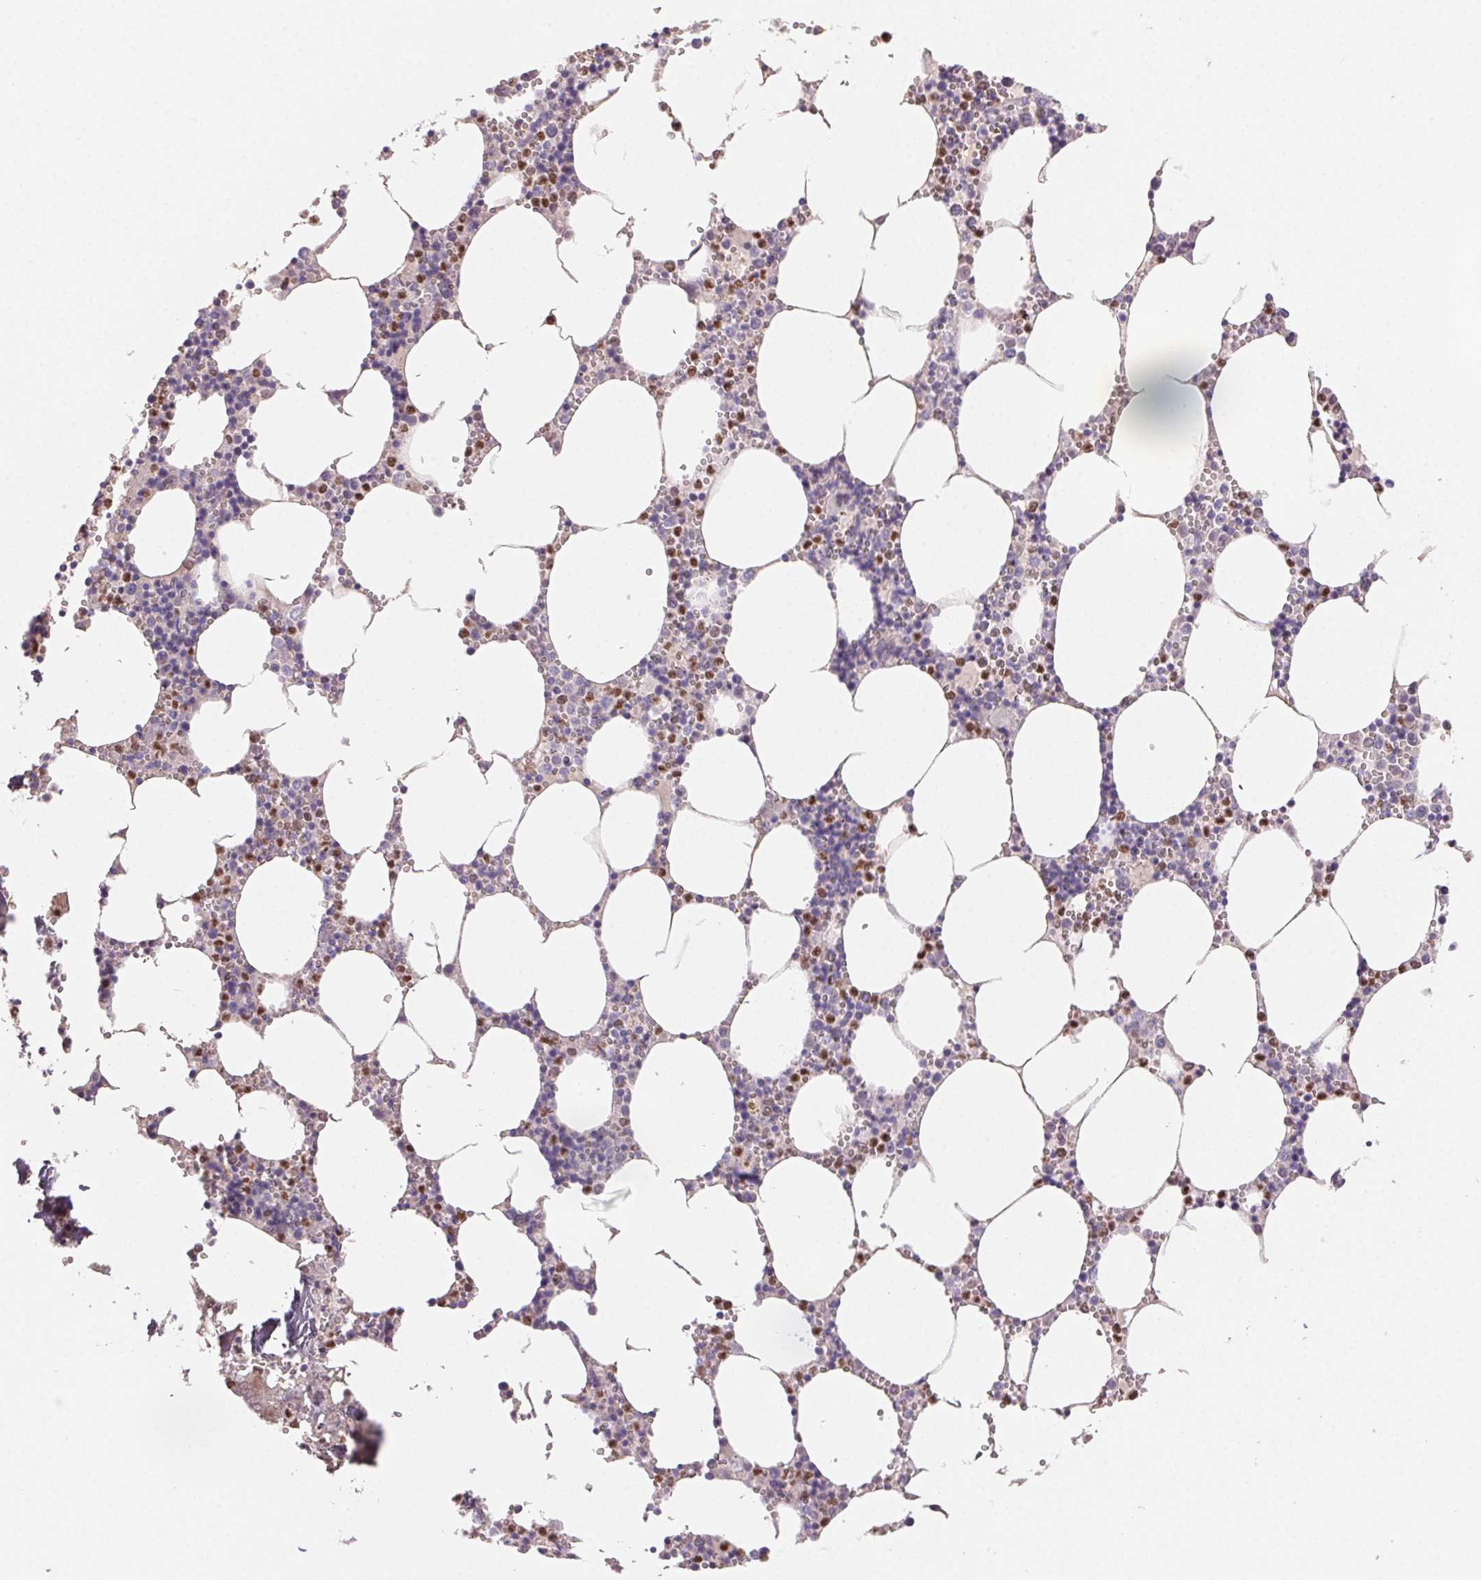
{"staining": {"intensity": "moderate", "quantity": "25%-75%", "location": "nuclear"}, "tissue": "bone marrow", "cell_type": "Hematopoietic cells", "image_type": "normal", "snomed": [{"axis": "morphology", "description": "Normal tissue, NOS"}, {"axis": "topography", "description": "Bone marrow"}], "caption": "Moderate nuclear positivity is identified in about 25%-75% of hematopoietic cells in unremarkable bone marrow. The staining was performed using DAB to visualize the protein expression in brown, while the nuclei were stained in blue with hematoxylin (Magnification: 20x).", "gene": "PADI4", "patient": {"sex": "male", "age": 54}}